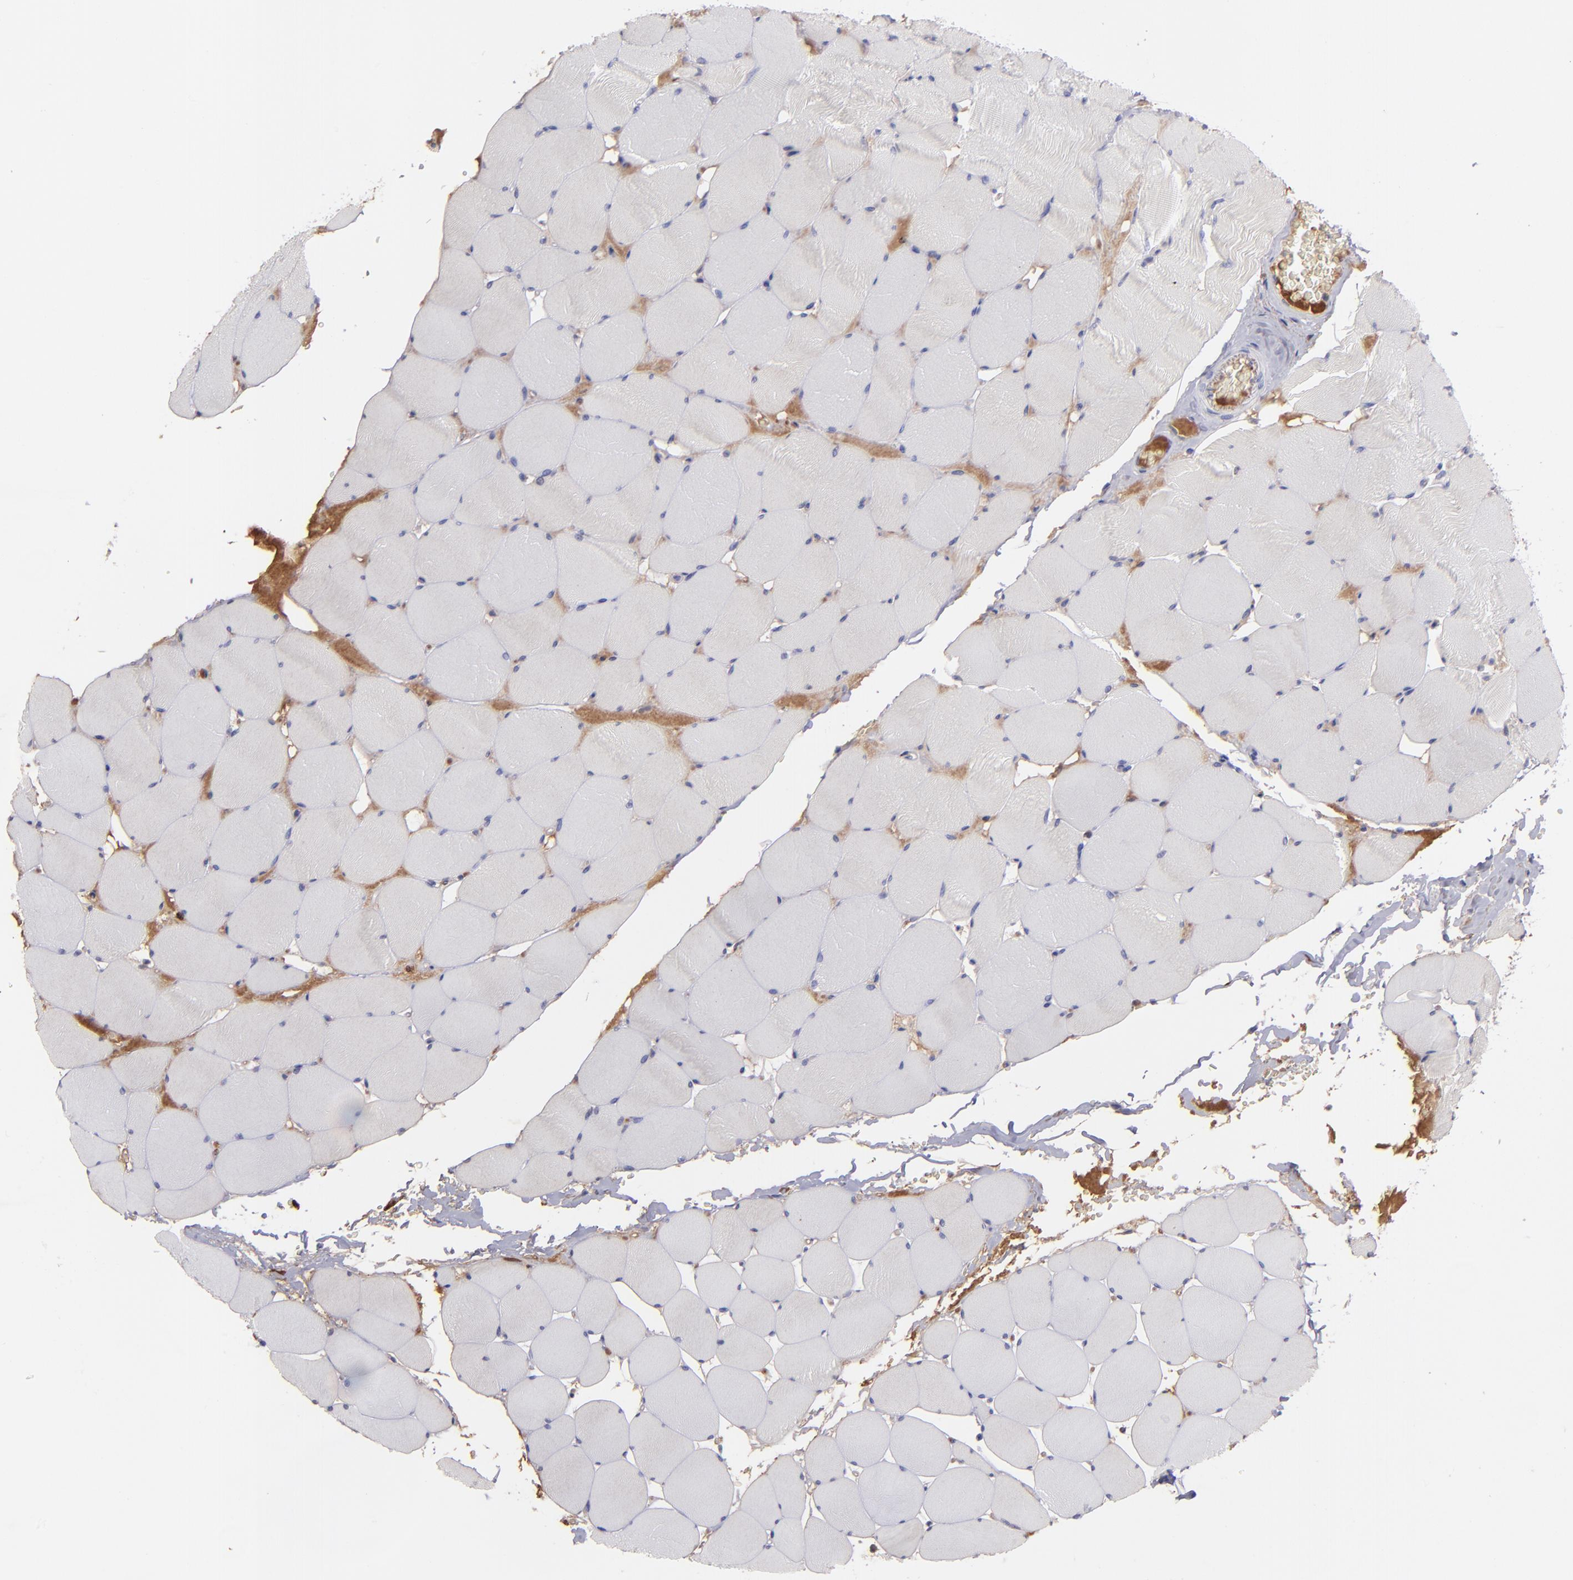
{"staining": {"intensity": "weak", "quantity": "<25%", "location": "cytoplasmic/membranous"}, "tissue": "skeletal muscle", "cell_type": "Myocytes", "image_type": "normal", "snomed": [{"axis": "morphology", "description": "Normal tissue, NOS"}, {"axis": "topography", "description": "Skeletal muscle"}], "caption": "Myocytes are negative for brown protein staining in benign skeletal muscle. (DAB IHC visualized using brightfield microscopy, high magnification).", "gene": "C1QA", "patient": {"sex": "male", "age": 62}}